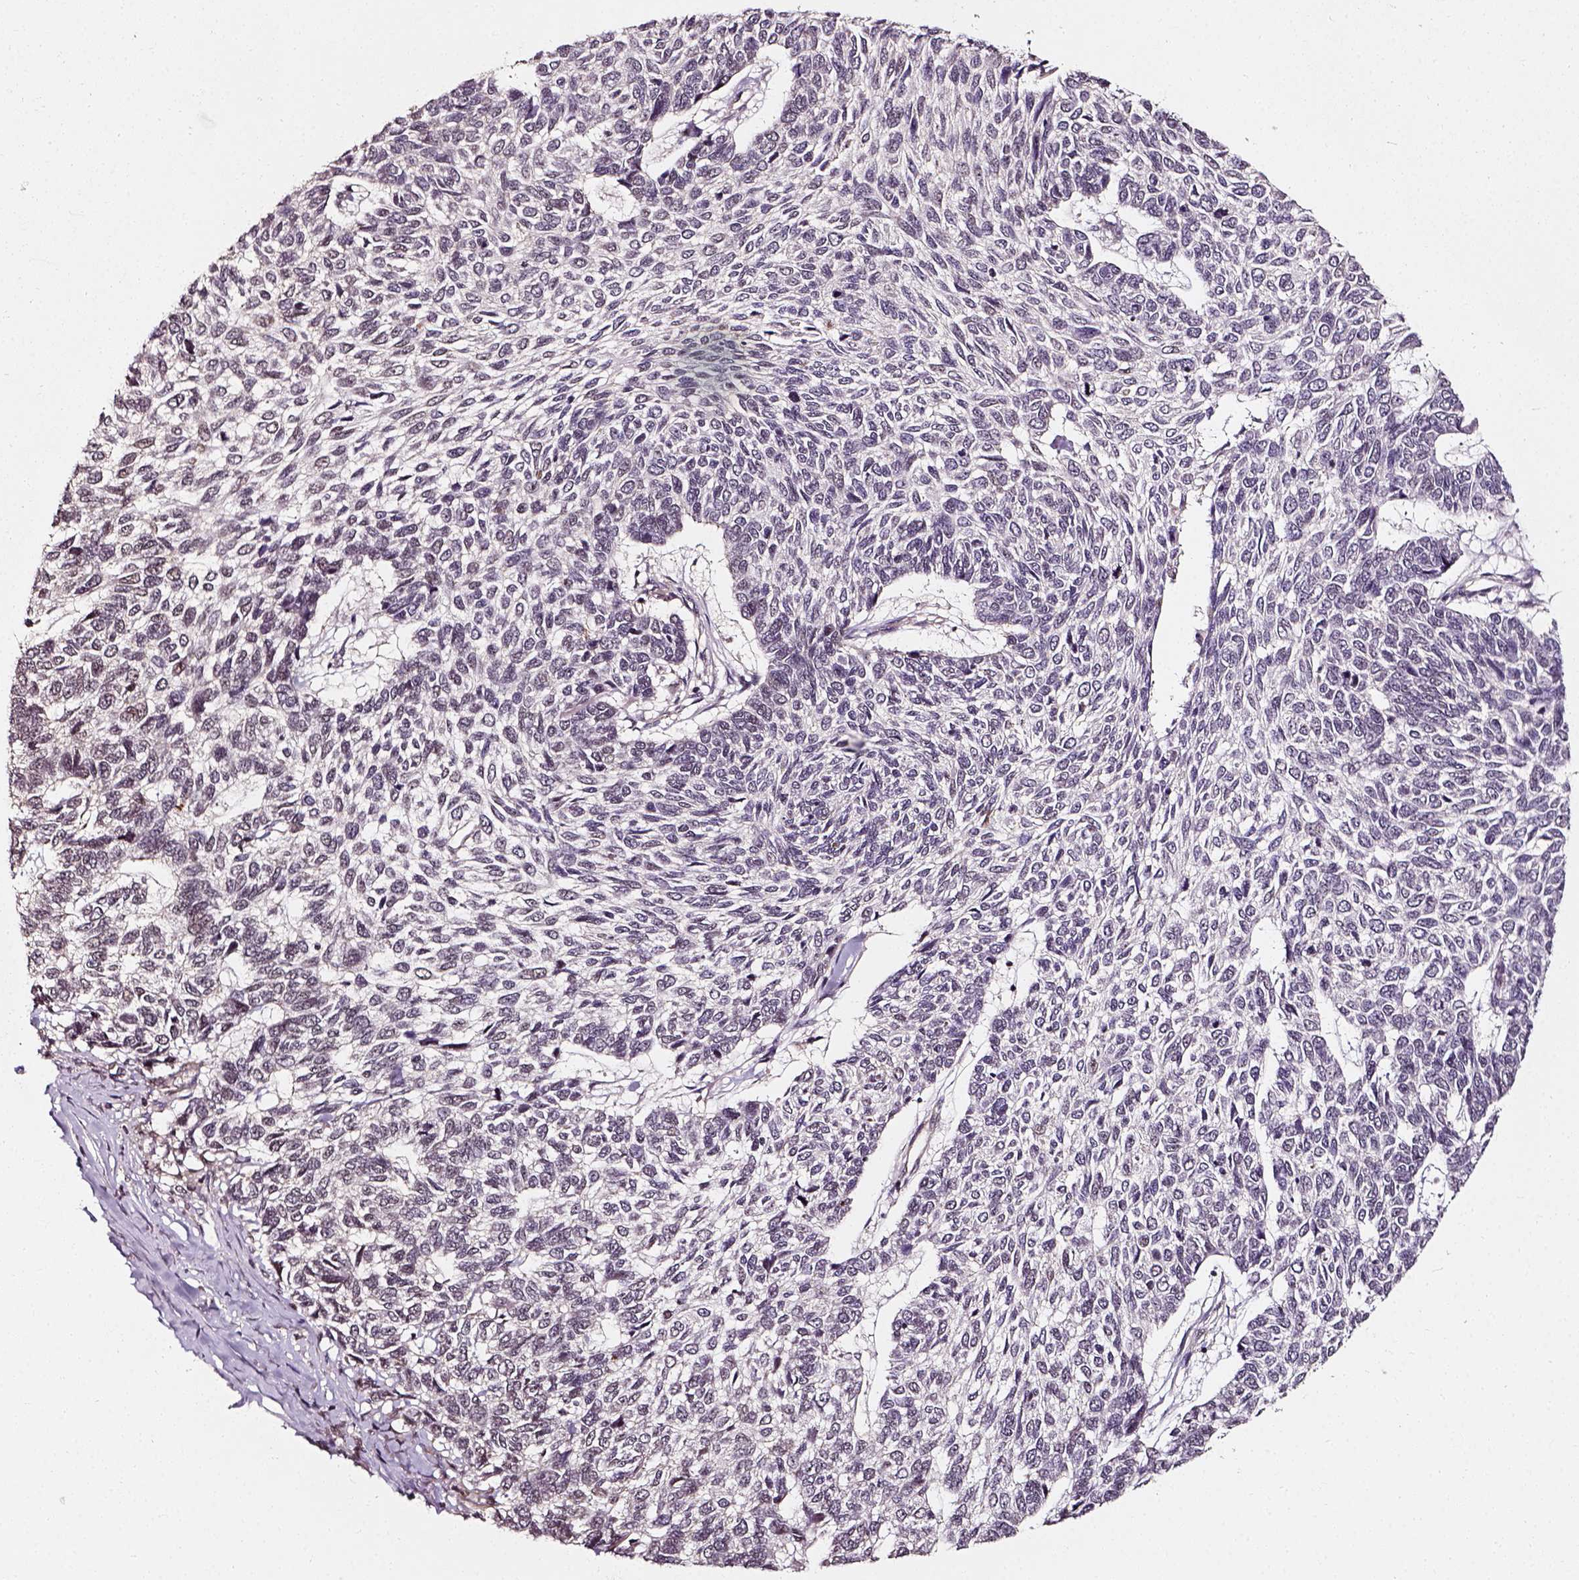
{"staining": {"intensity": "negative", "quantity": "none", "location": "none"}, "tissue": "skin cancer", "cell_type": "Tumor cells", "image_type": "cancer", "snomed": [{"axis": "morphology", "description": "Basal cell carcinoma"}, {"axis": "topography", "description": "Skin"}], "caption": "This is an immunohistochemistry (IHC) micrograph of skin cancer. There is no positivity in tumor cells.", "gene": "NACC1", "patient": {"sex": "female", "age": 65}}